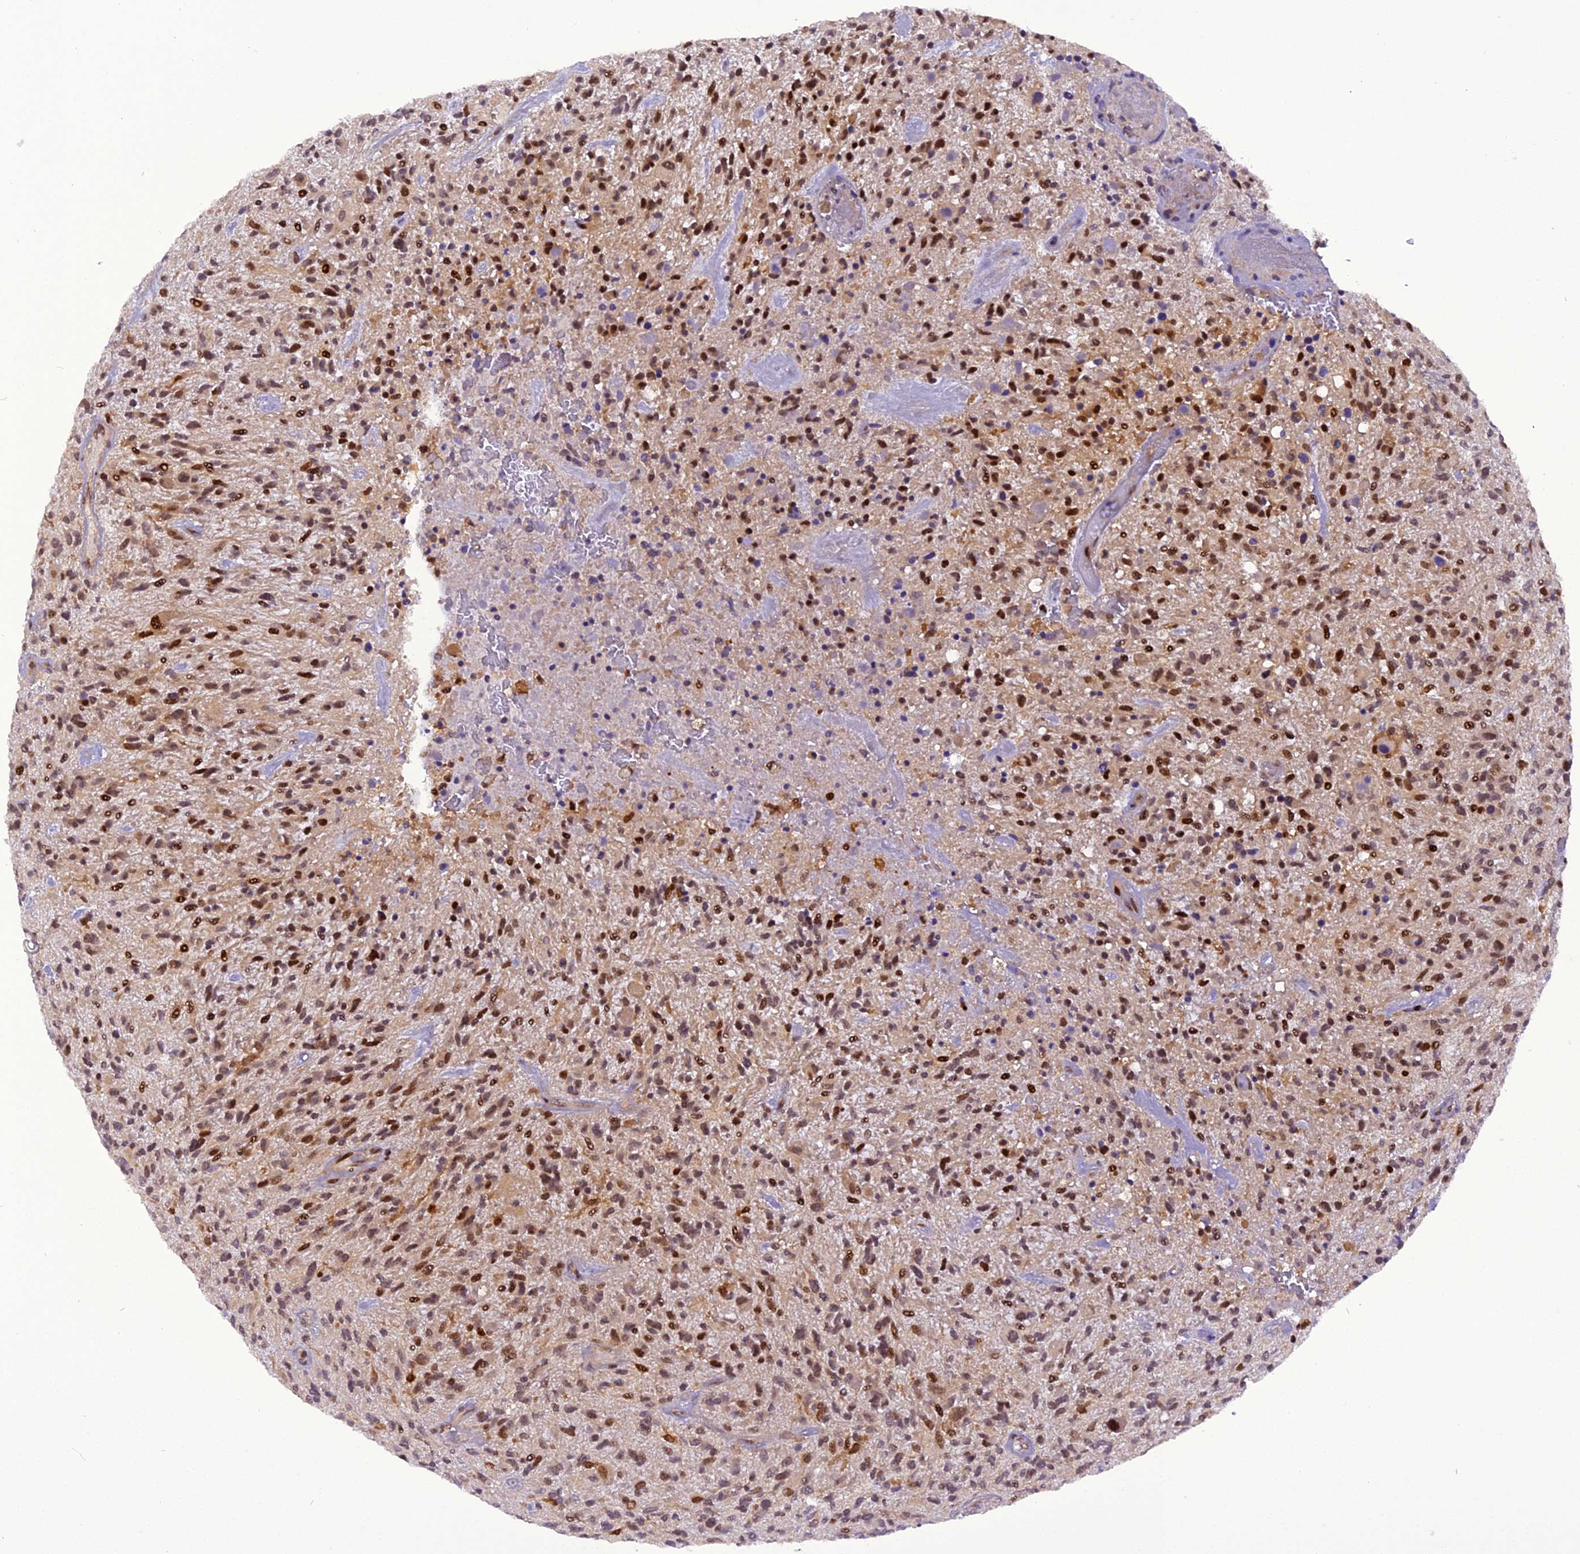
{"staining": {"intensity": "strong", "quantity": "25%-75%", "location": "nuclear"}, "tissue": "glioma", "cell_type": "Tumor cells", "image_type": "cancer", "snomed": [{"axis": "morphology", "description": "Glioma, malignant, High grade"}, {"axis": "topography", "description": "Brain"}], "caption": "Immunohistochemistry (DAB) staining of glioma shows strong nuclear protein staining in about 25%-75% of tumor cells. (DAB (3,3'-diaminobenzidine) IHC, brown staining for protein, blue staining for nuclei).", "gene": "RABGGTA", "patient": {"sex": "male", "age": 47}}